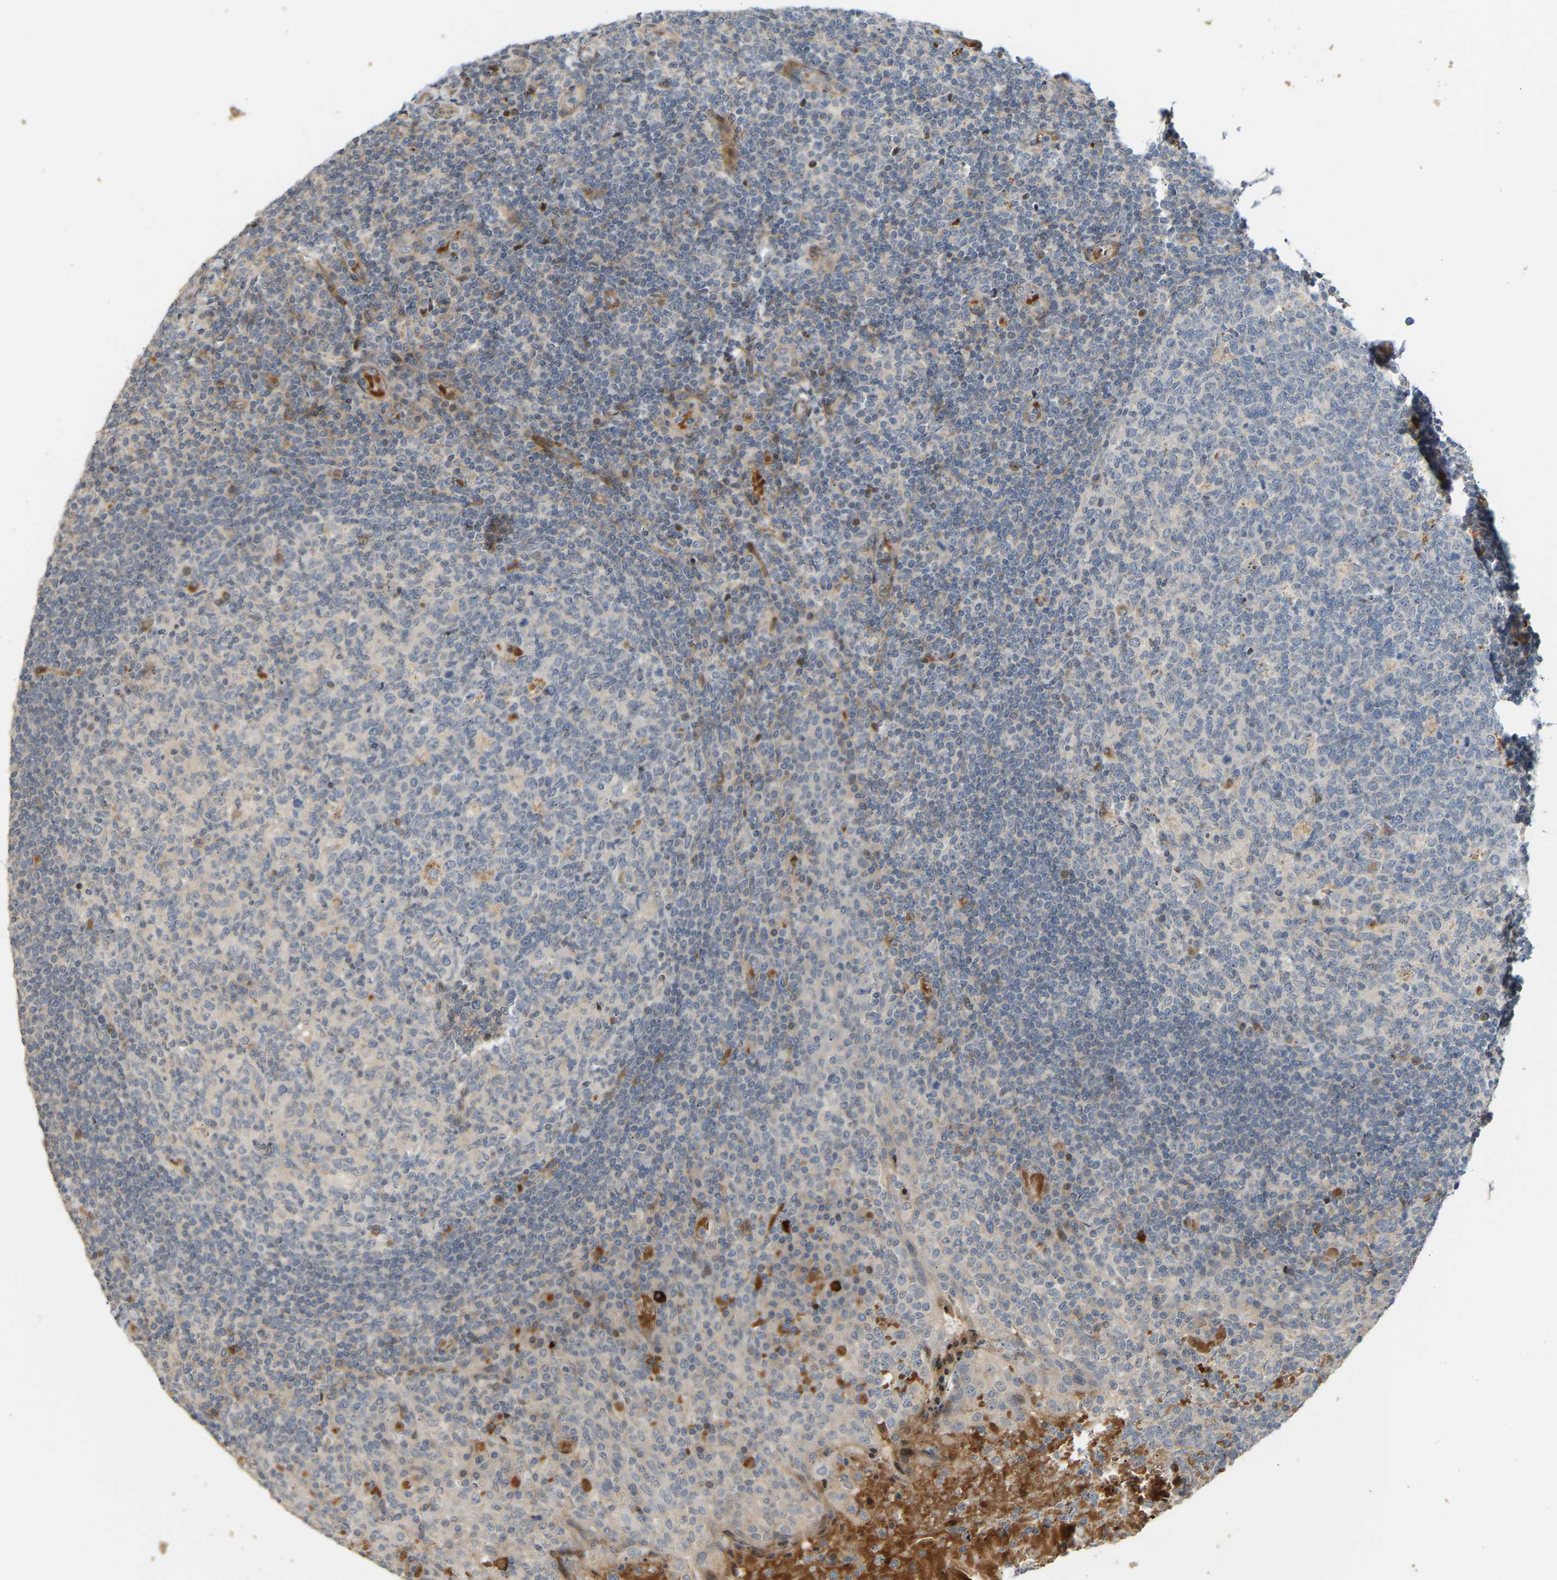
{"staining": {"intensity": "moderate", "quantity": "<25%", "location": "cytoplasmic/membranous"}, "tissue": "tonsil", "cell_type": "Germinal center cells", "image_type": "normal", "snomed": [{"axis": "morphology", "description": "Normal tissue, NOS"}, {"axis": "topography", "description": "Tonsil"}], "caption": "Tonsil stained with a brown dye shows moderate cytoplasmic/membranous positive expression in about <25% of germinal center cells.", "gene": "POGLUT2", "patient": {"sex": "female", "age": 19}}